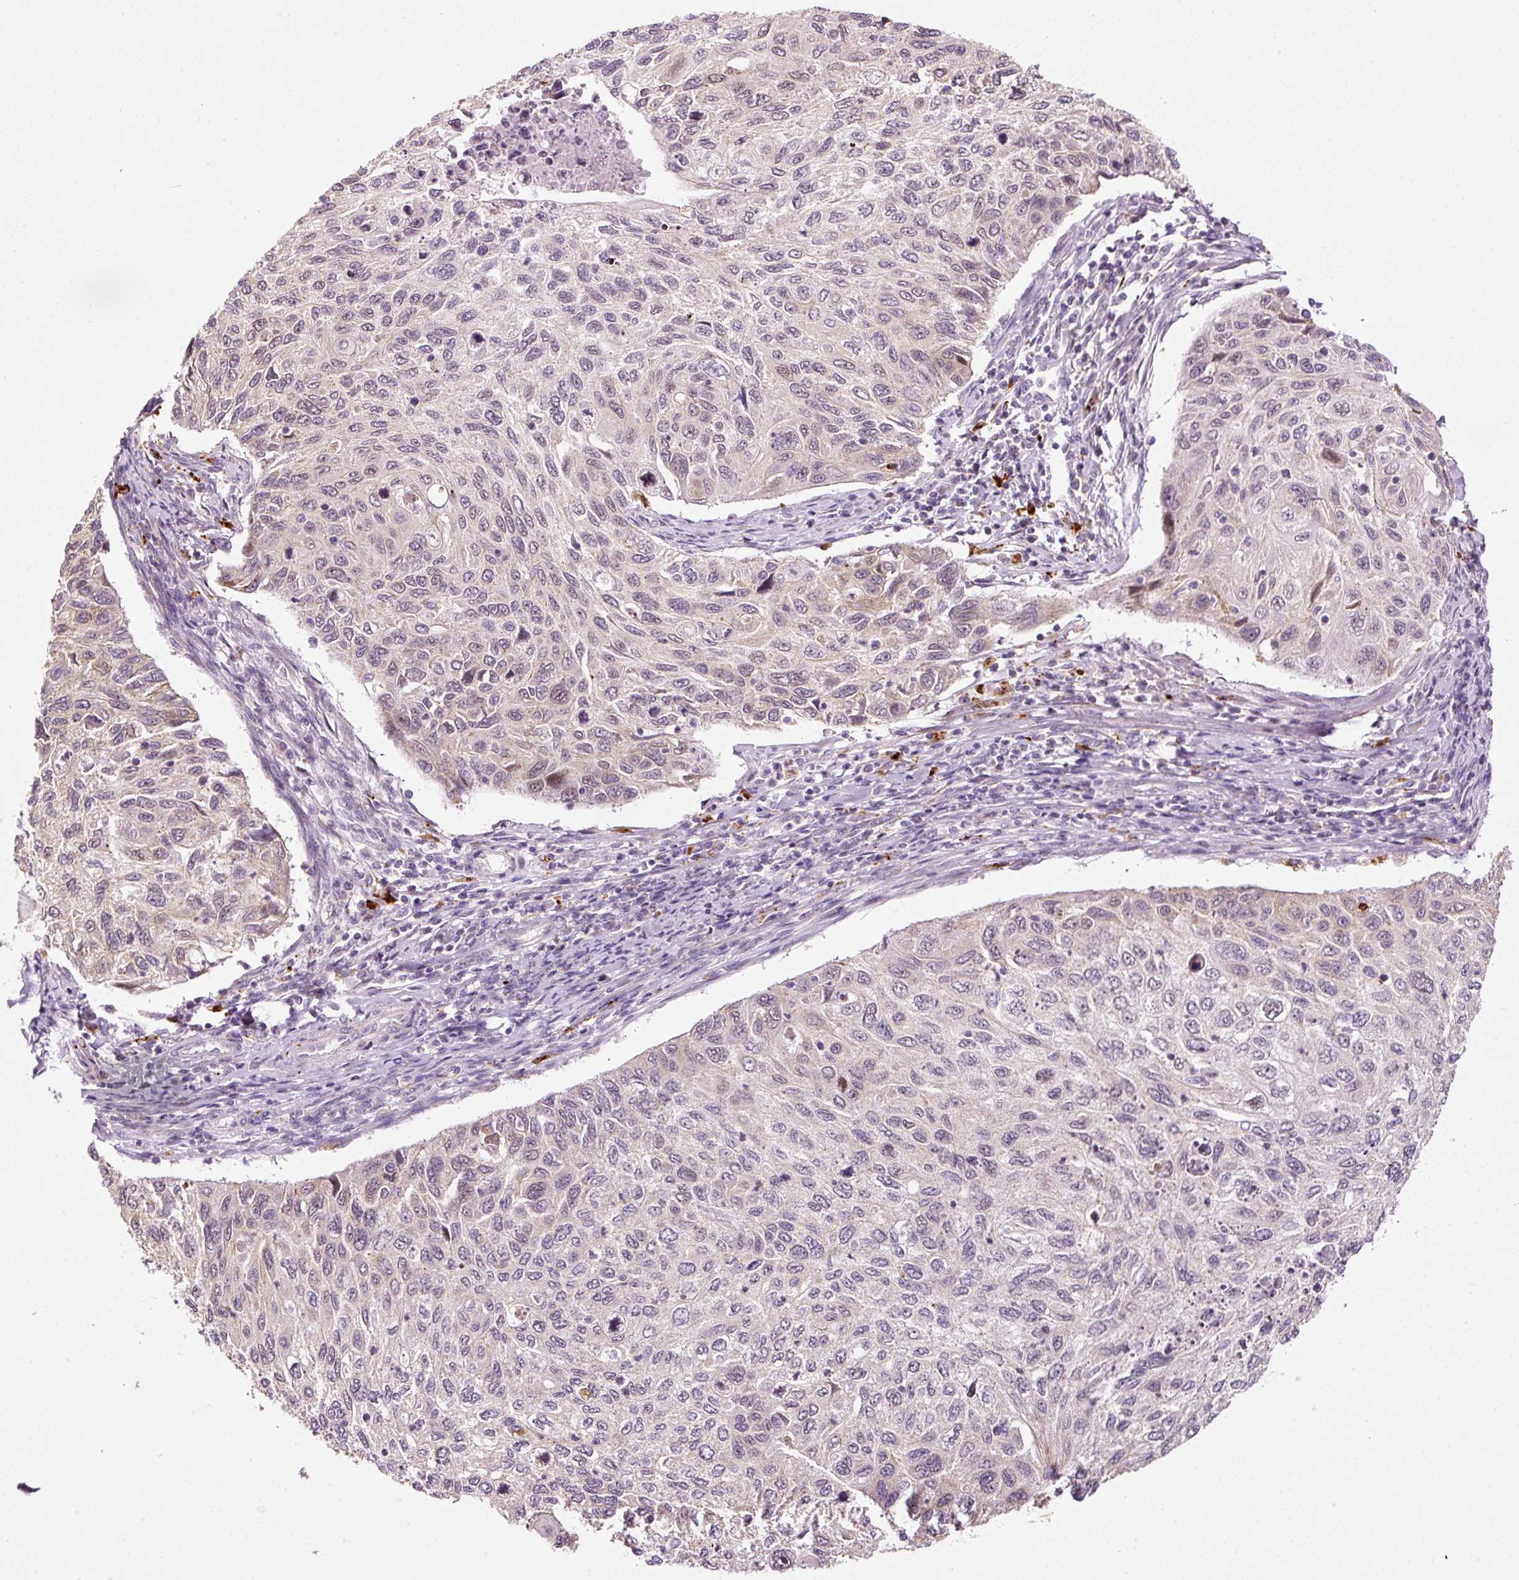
{"staining": {"intensity": "weak", "quantity": "<25%", "location": "cytoplasmic/membranous"}, "tissue": "cervical cancer", "cell_type": "Tumor cells", "image_type": "cancer", "snomed": [{"axis": "morphology", "description": "Squamous cell carcinoma, NOS"}, {"axis": "topography", "description": "Cervix"}], "caption": "A high-resolution image shows immunohistochemistry staining of squamous cell carcinoma (cervical), which displays no significant positivity in tumor cells.", "gene": "ZNF639", "patient": {"sex": "female", "age": 70}}